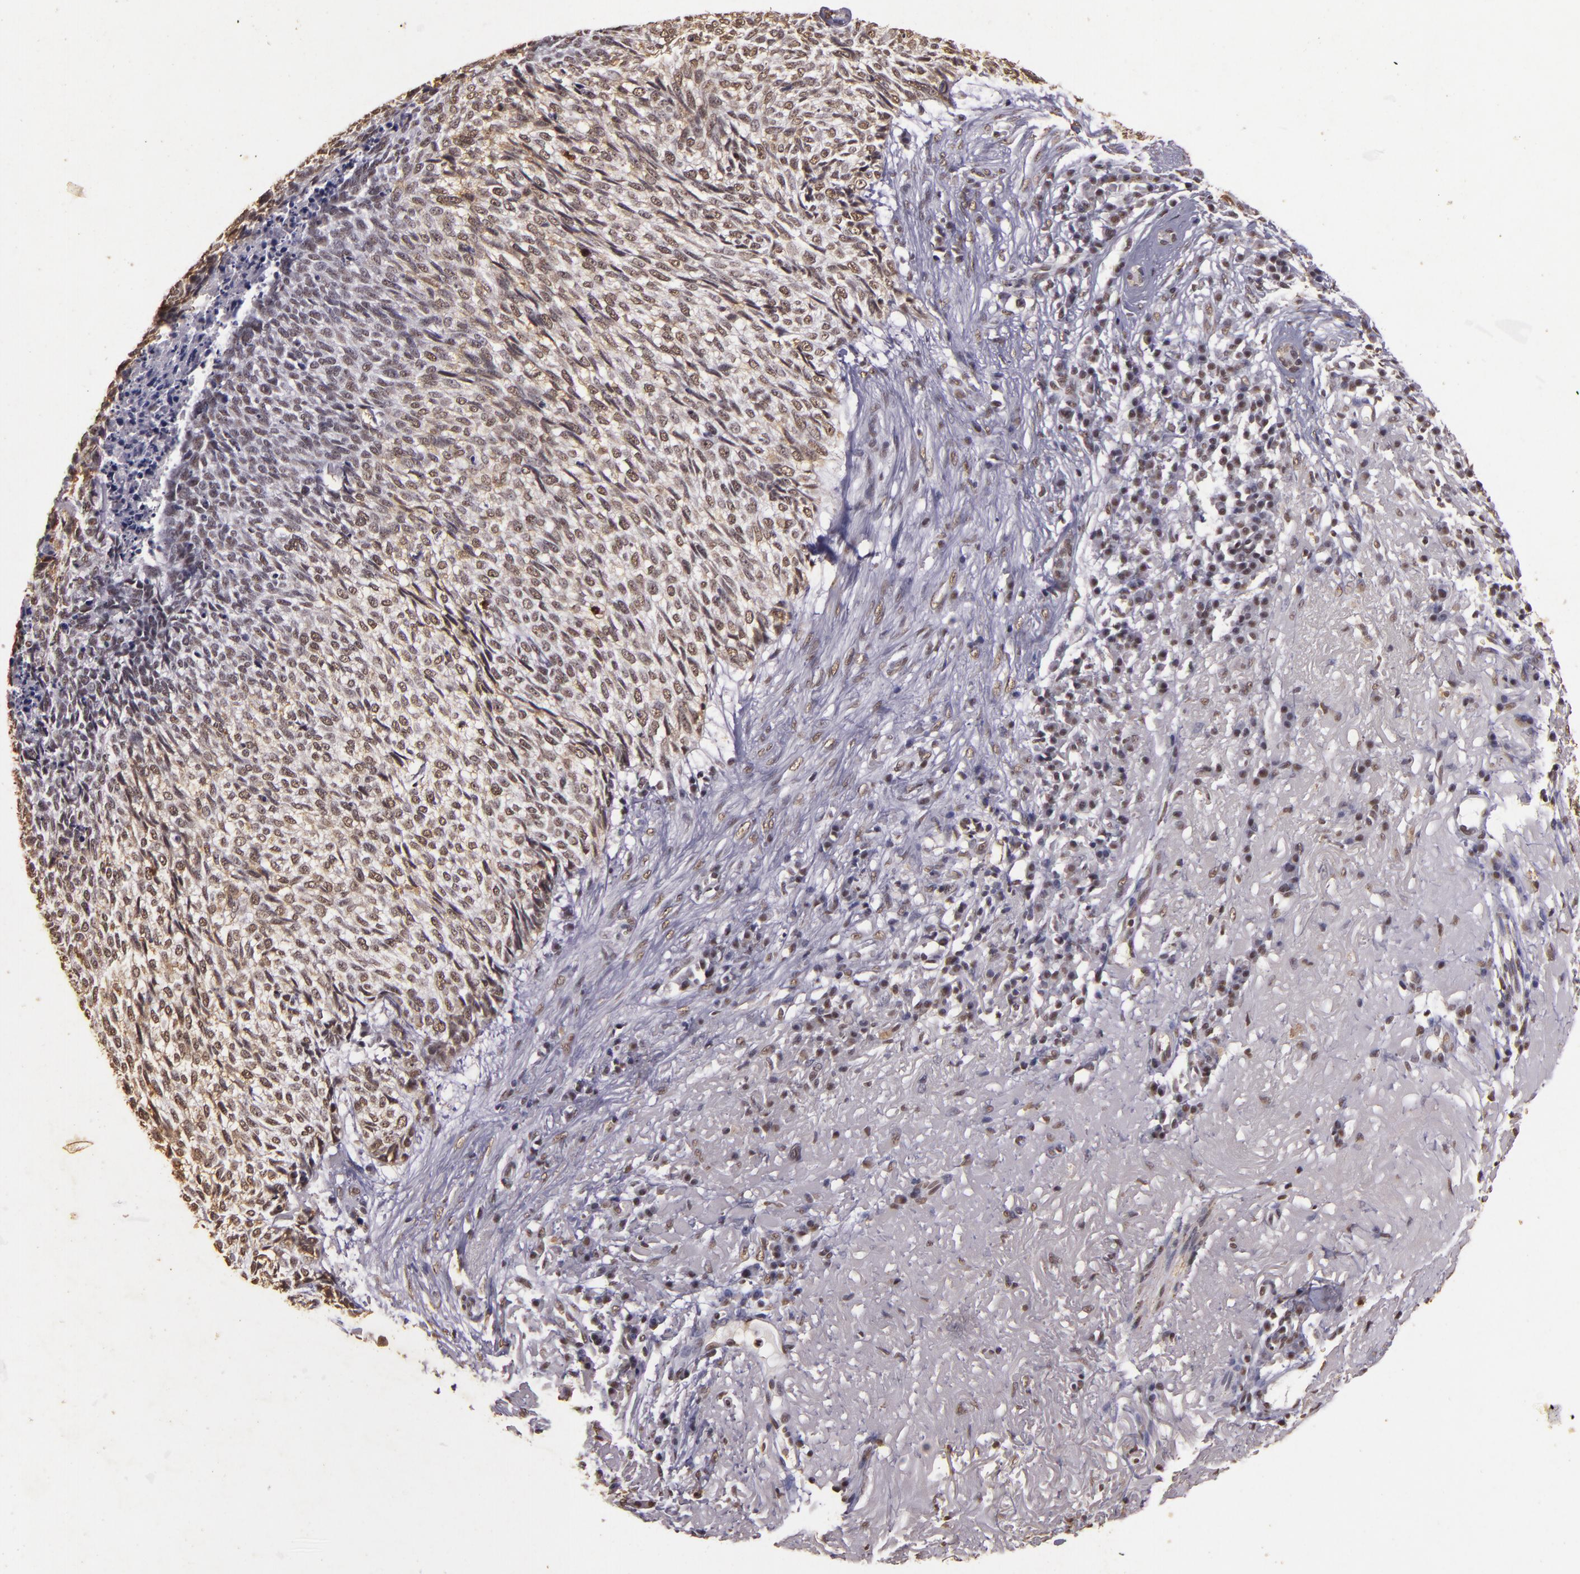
{"staining": {"intensity": "weak", "quantity": ">75%", "location": "nuclear"}, "tissue": "skin cancer", "cell_type": "Tumor cells", "image_type": "cancer", "snomed": [{"axis": "morphology", "description": "Basal cell carcinoma"}, {"axis": "topography", "description": "Skin"}], "caption": "Human skin basal cell carcinoma stained with a protein marker shows weak staining in tumor cells.", "gene": "CBX3", "patient": {"sex": "female", "age": 89}}